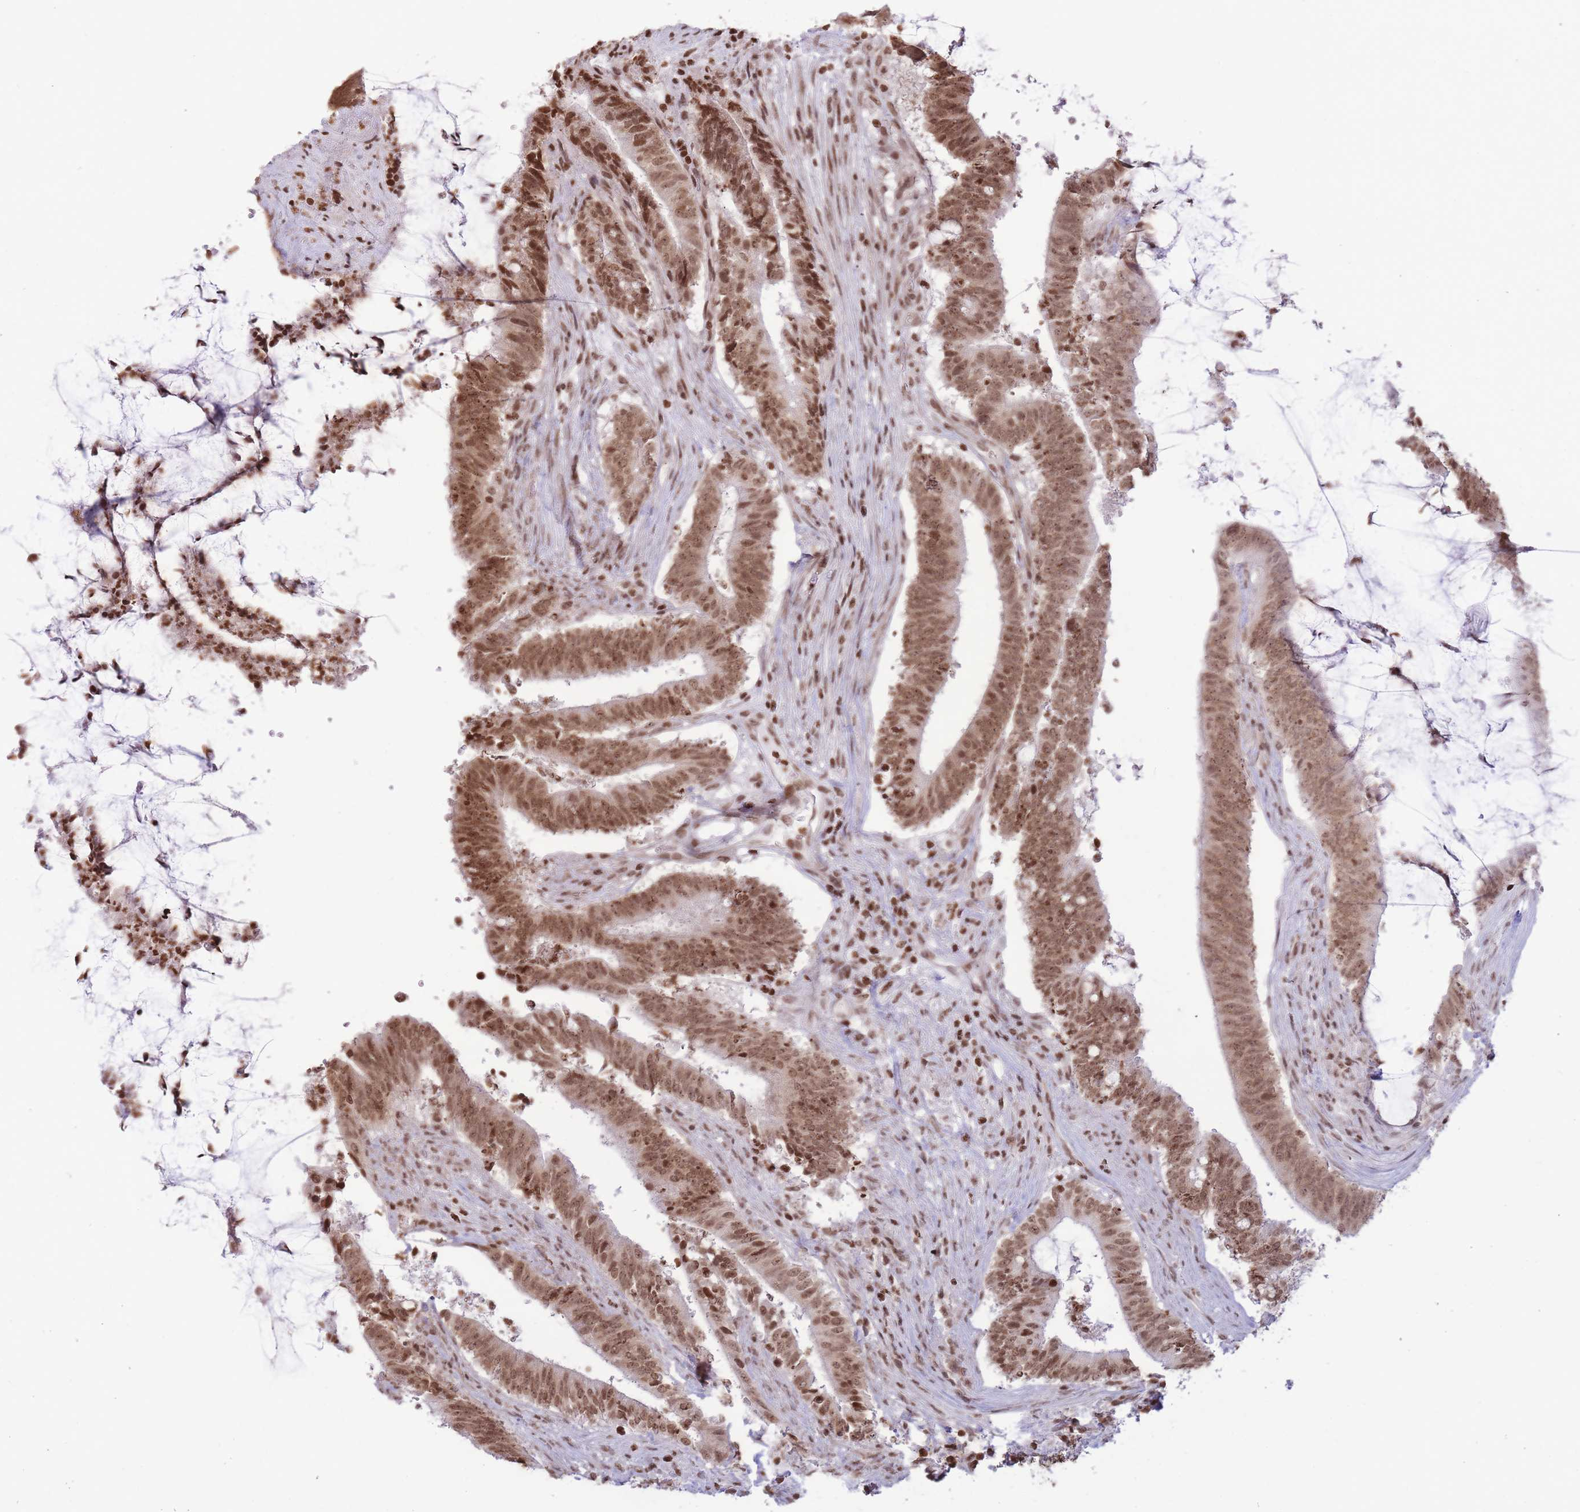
{"staining": {"intensity": "moderate", "quantity": ">75%", "location": "cytoplasmic/membranous,nuclear"}, "tissue": "colorectal cancer", "cell_type": "Tumor cells", "image_type": "cancer", "snomed": [{"axis": "morphology", "description": "Adenocarcinoma, NOS"}, {"axis": "topography", "description": "Colon"}], "caption": "Colorectal cancer (adenocarcinoma) stained with DAB immunohistochemistry reveals medium levels of moderate cytoplasmic/membranous and nuclear positivity in about >75% of tumor cells.", "gene": "SHISAL1", "patient": {"sex": "female", "age": 43}}